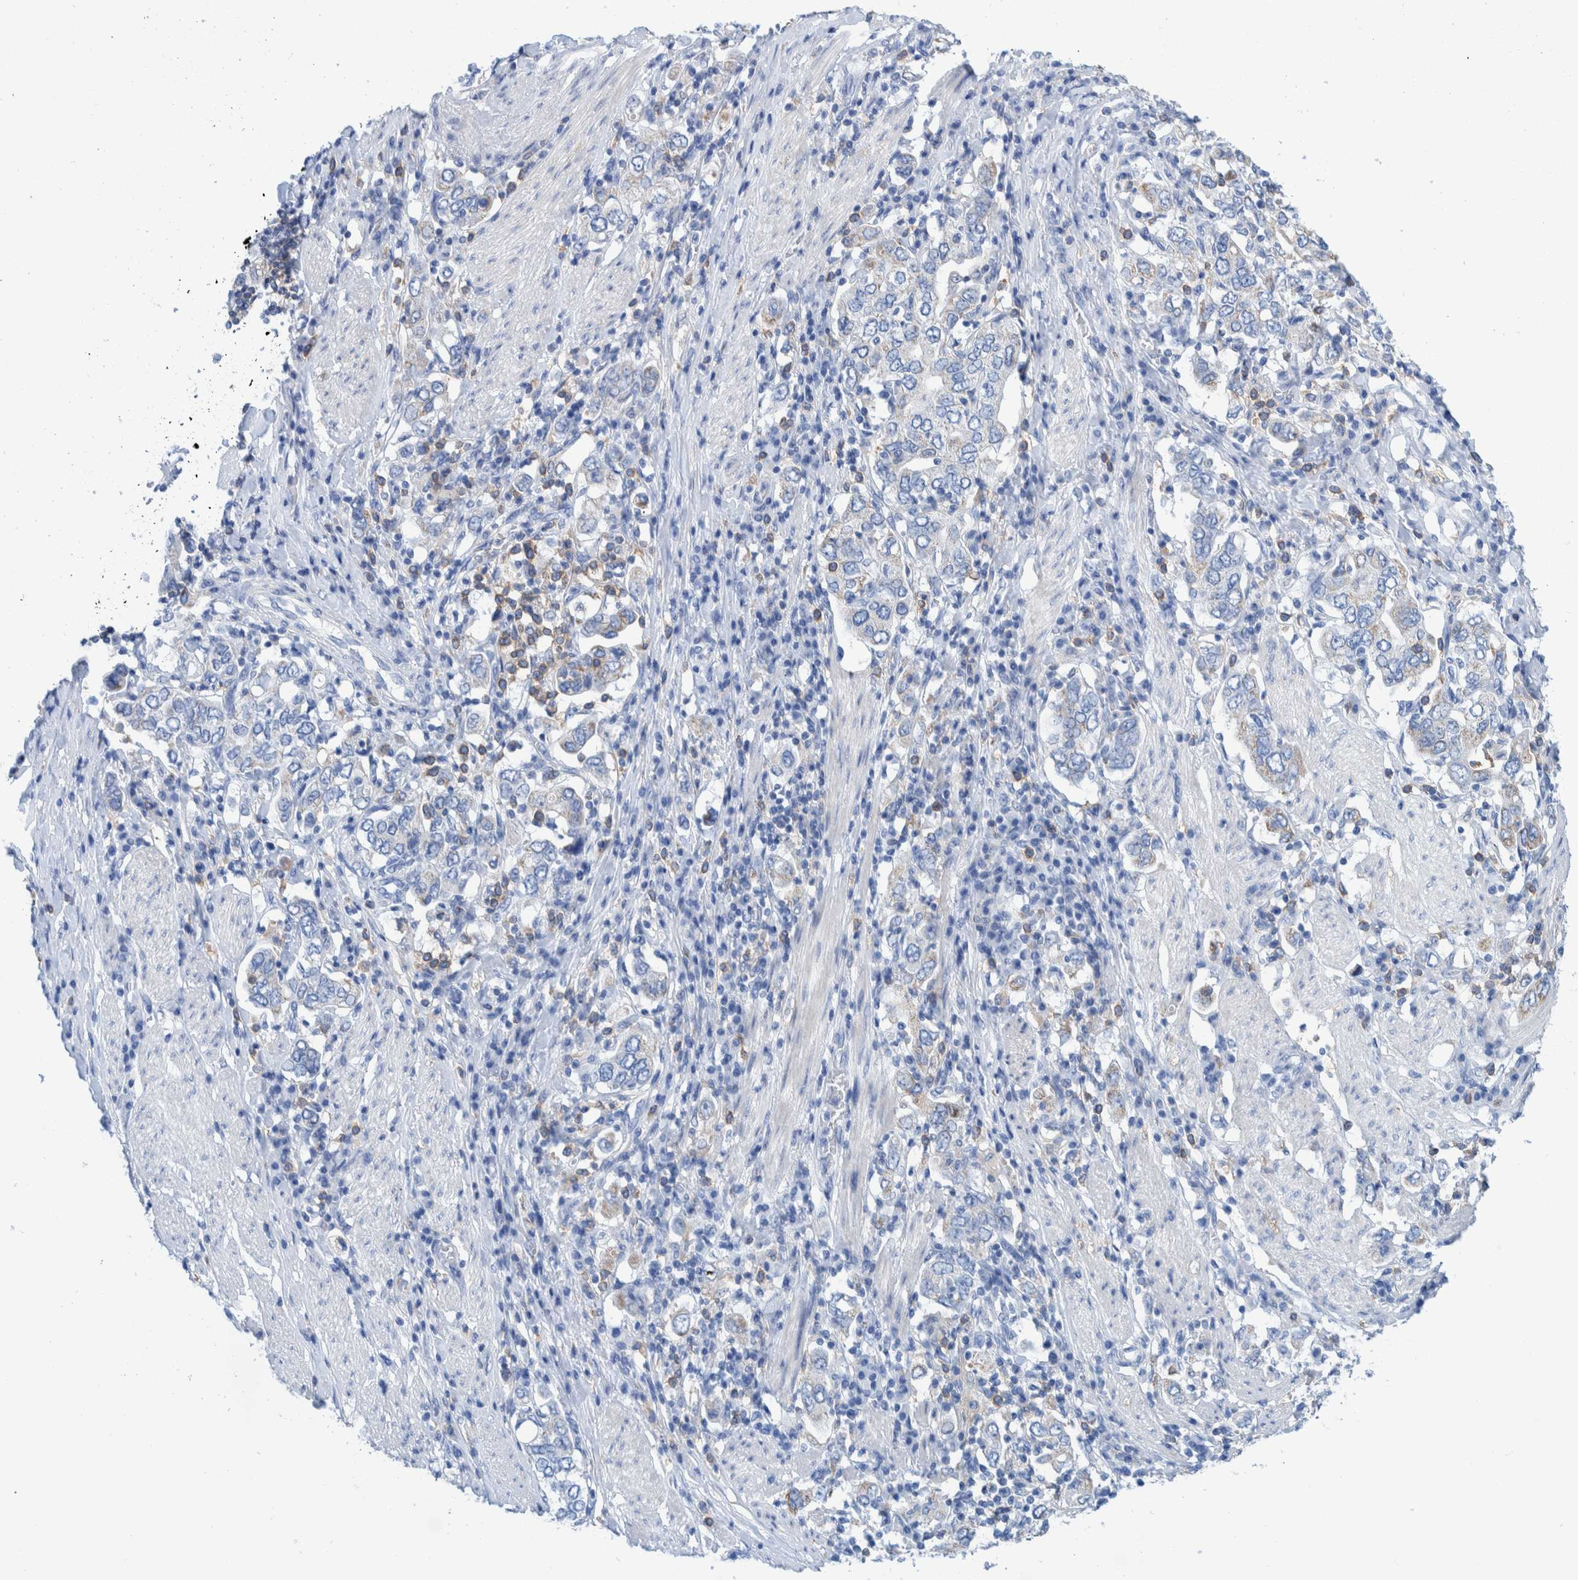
{"staining": {"intensity": "negative", "quantity": "none", "location": "none"}, "tissue": "stomach cancer", "cell_type": "Tumor cells", "image_type": "cancer", "snomed": [{"axis": "morphology", "description": "Adenocarcinoma, NOS"}, {"axis": "topography", "description": "Stomach, upper"}], "caption": "This is an immunohistochemistry (IHC) photomicrograph of stomach cancer (adenocarcinoma). There is no positivity in tumor cells.", "gene": "KRT14", "patient": {"sex": "male", "age": 62}}